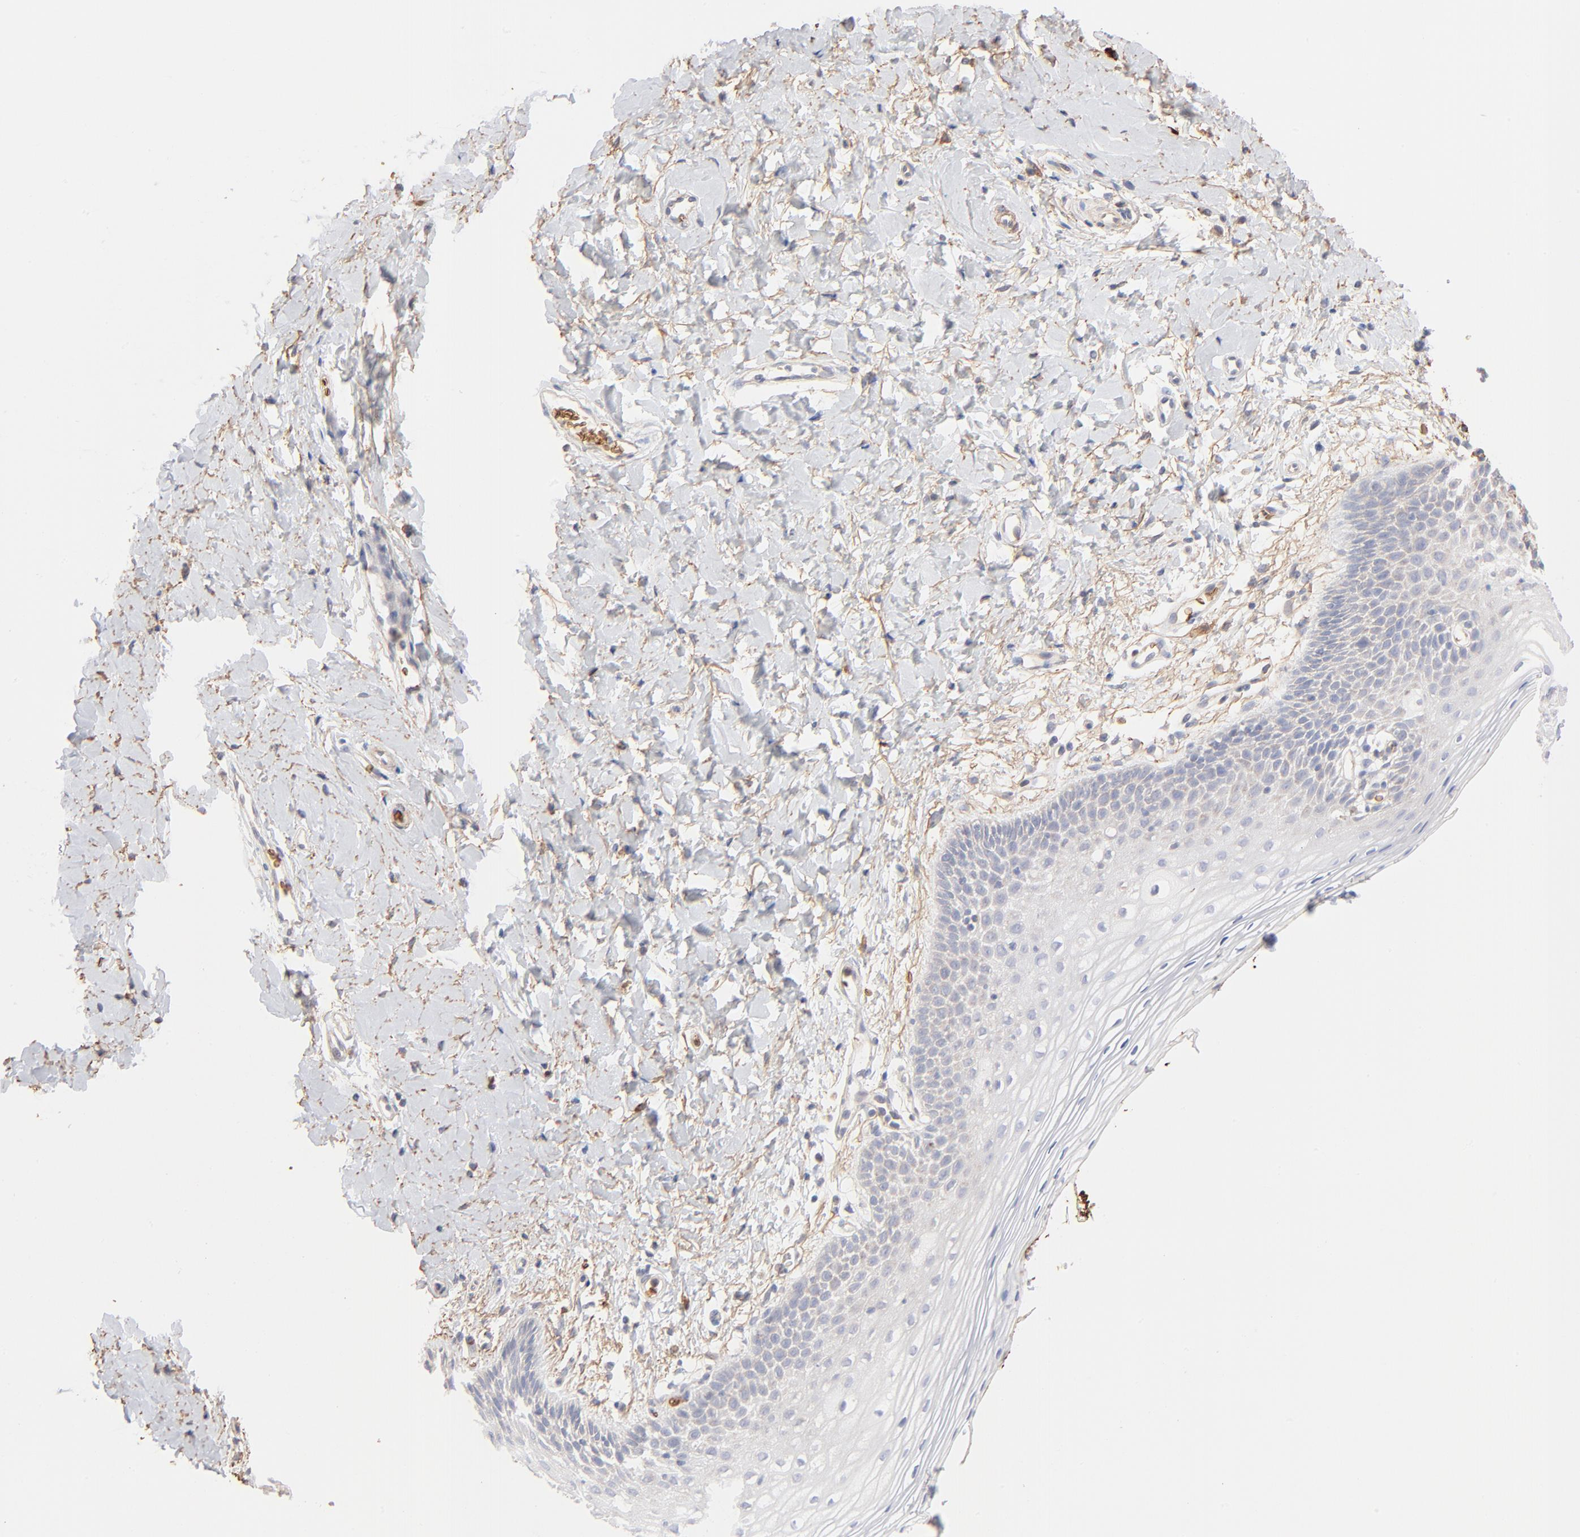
{"staining": {"intensity": "negative", "quantity": "none", "location": "none"}, "tissue": "vagina", "cell_type": "Squamous epithelial cells", "image_type": "normal", "snomed": [{"axis": "morphology", "description": "Normal tissue, NOS"}, {"axis": "topography", "description": "Vagina"}], "caption": "The photomicrograph demonstrates no significant expression in squamous epithelial cells of vagina.", "gene": "SPTB", "patient": {"sex": "female", "age": 55}}